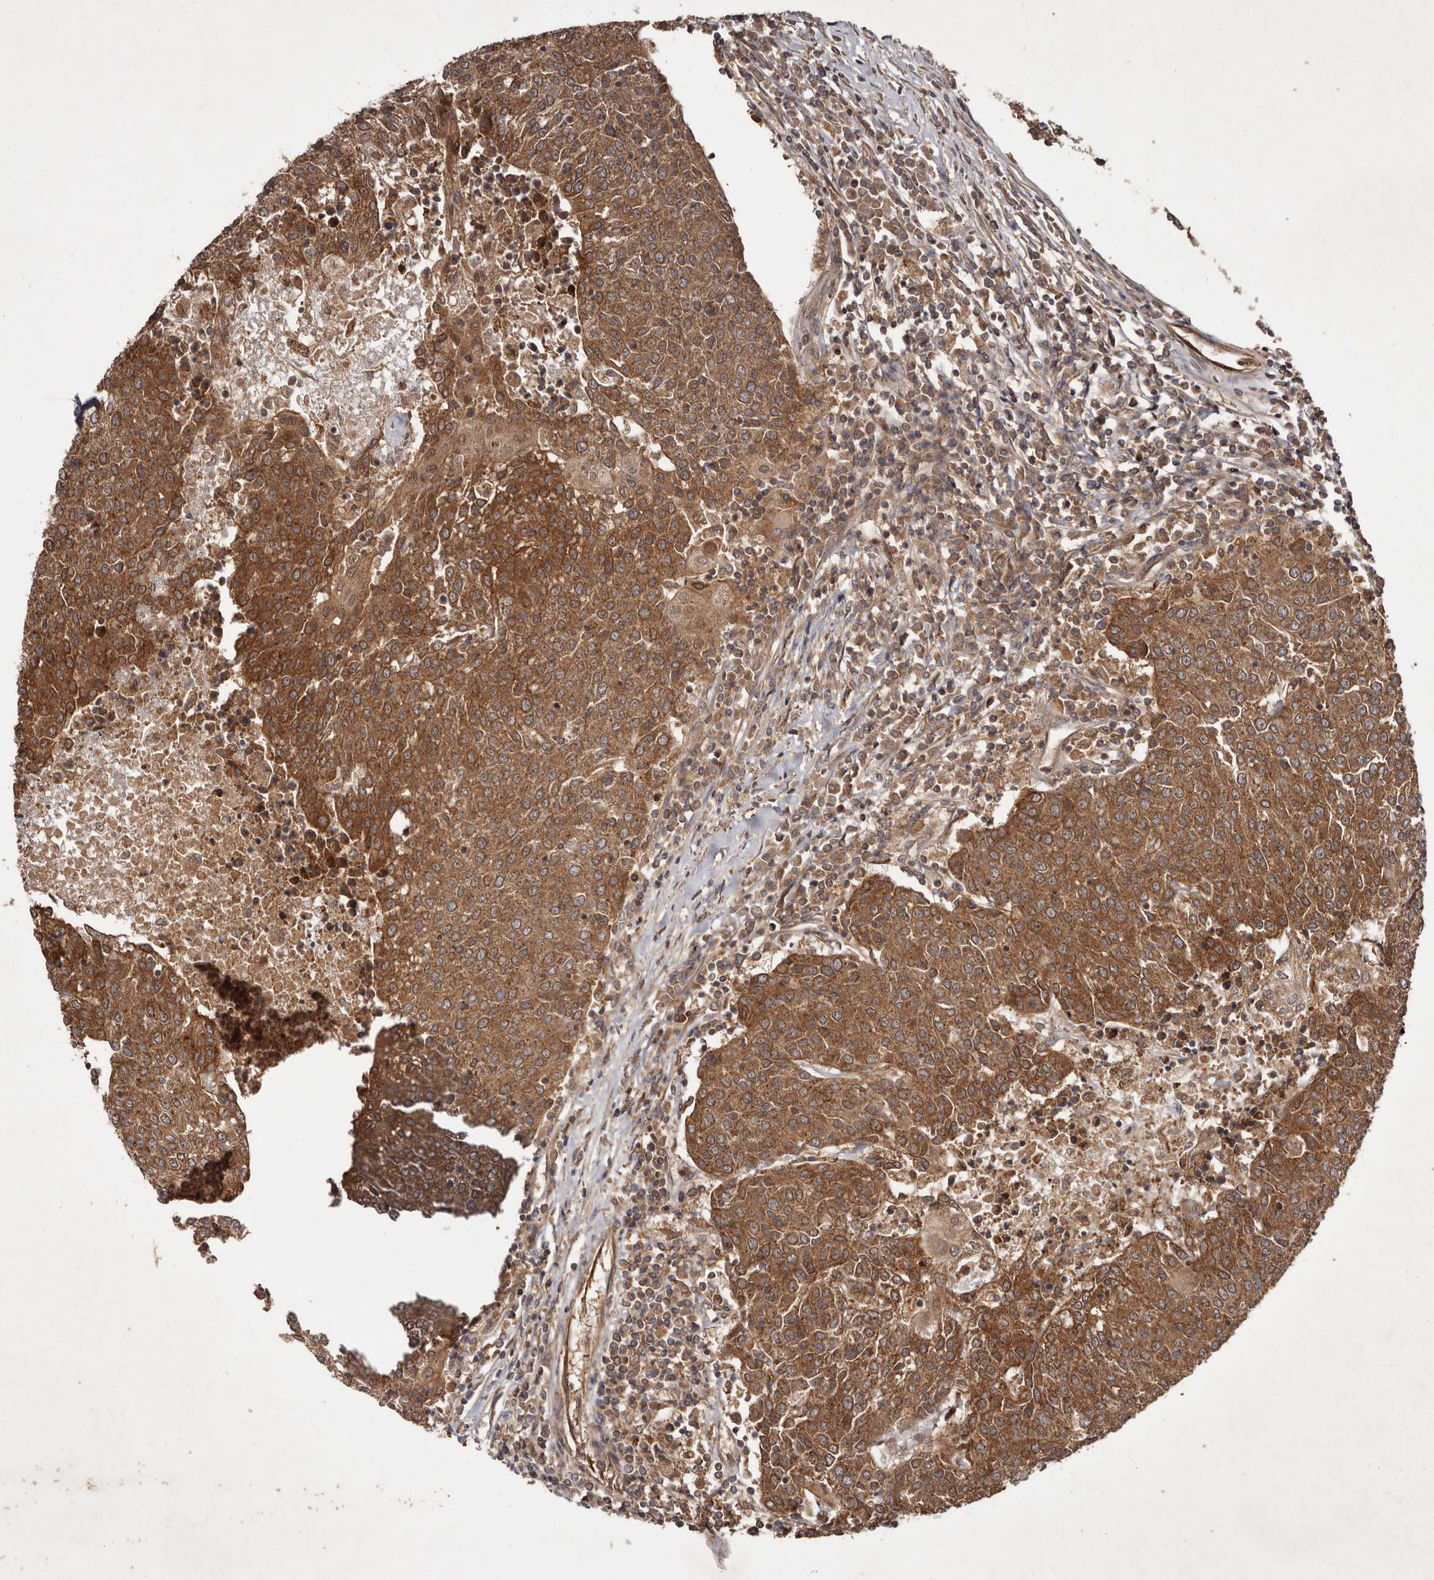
{"staining": {"intensity": "strong", "quantity": ">75%", "location": "cytoplasmic/membranous"}, "tissue": "urothelial cancer", "cell_type": "Tumor cells", "image_type": "cancer", "snomed": [{"axis": "morphology", "description": "Urothelial carcinoma, High grade"}, {"axis": "topography", "description": "Urinary bladder"}], "caption": "High-power microscopy captured an IHC image of urothelial cancer, revealing strong cytoplasmic/membranous expression in approximately >75% of tumor cells. (brown staining indicates protein expression, while blue staining denotes nuclei).", "gene": "STK36", "patient": {"sex": "female", "age": 85}}